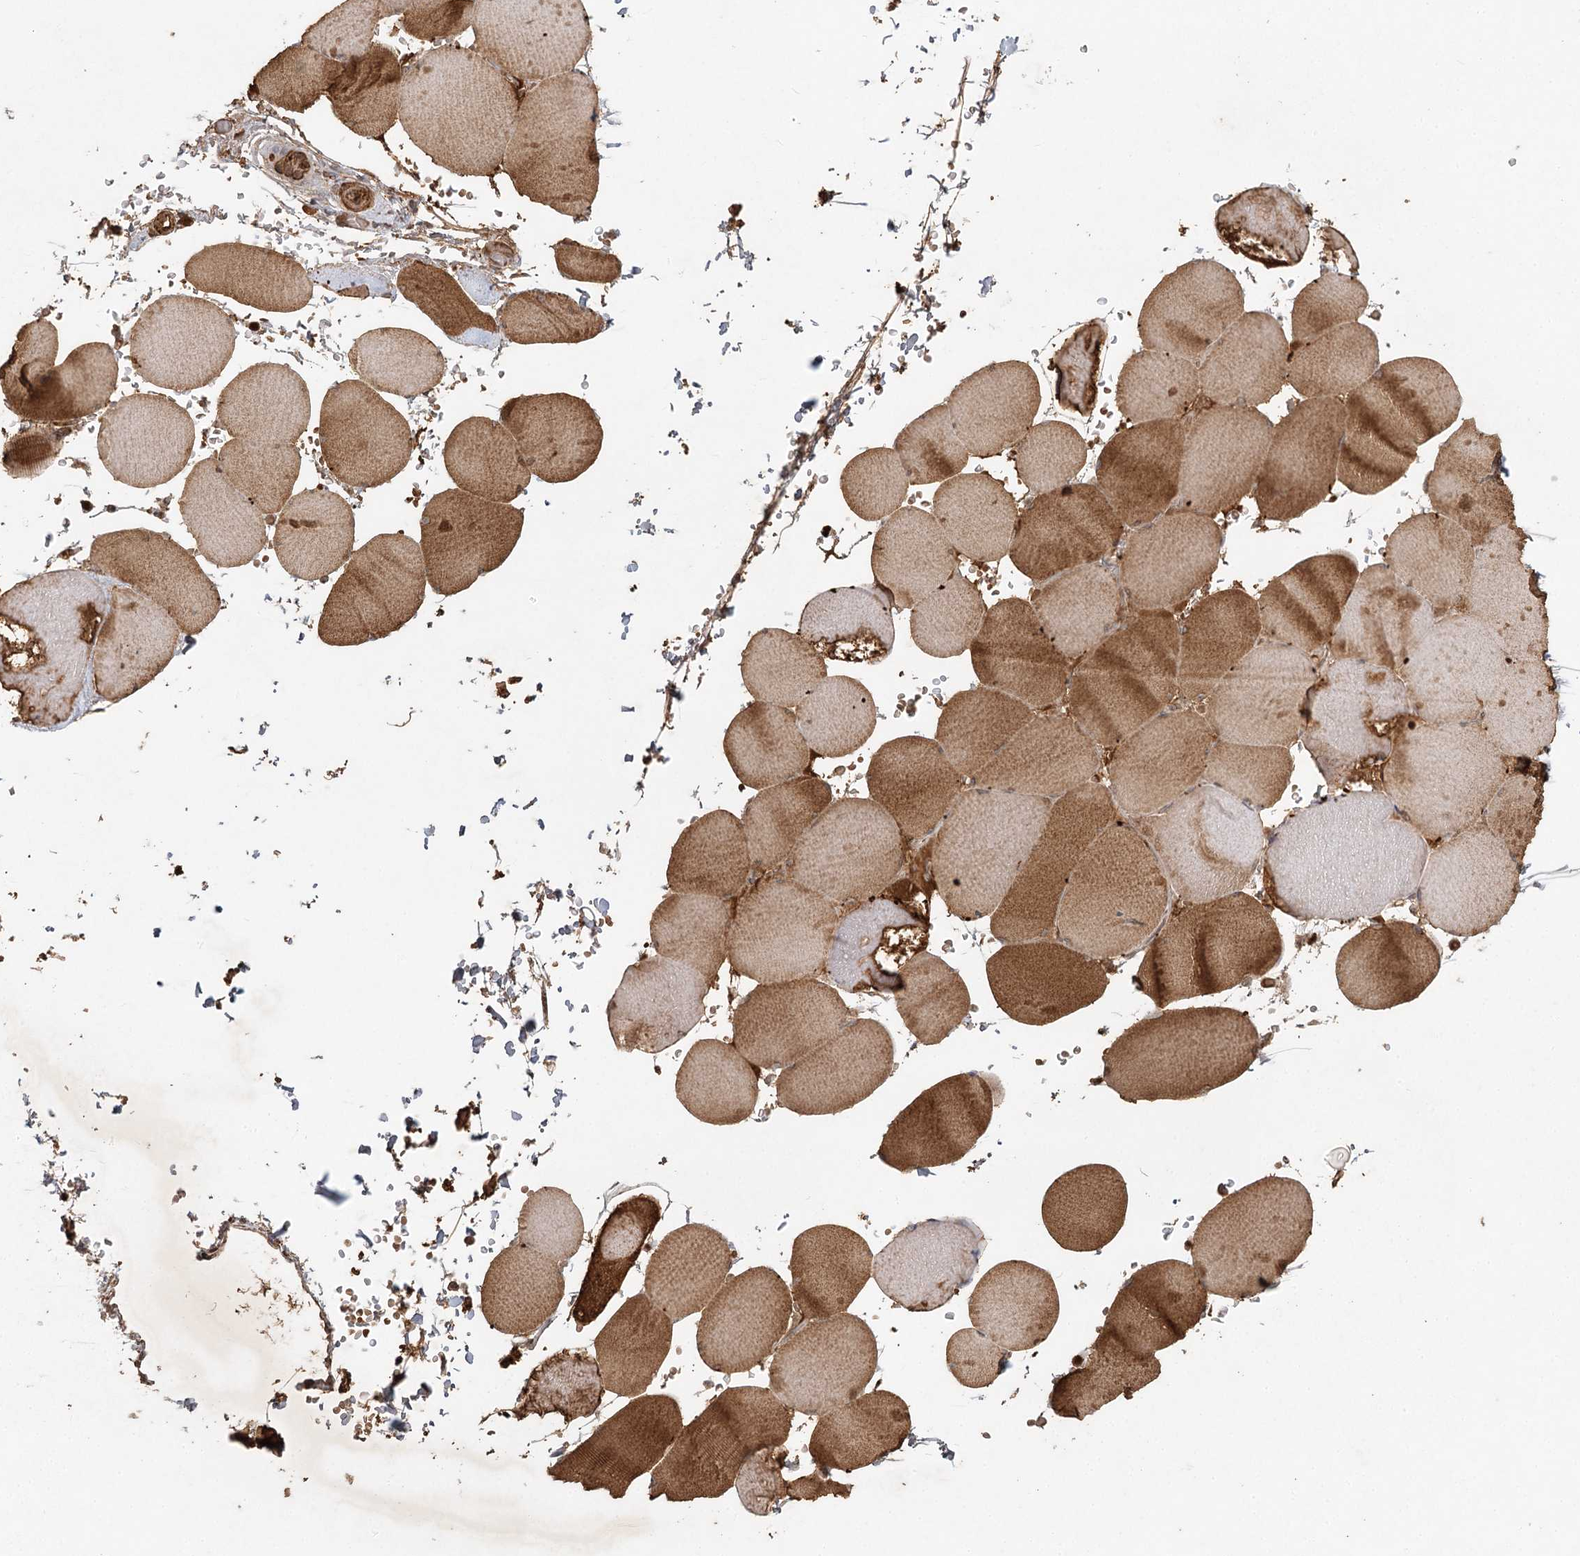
{"staining": {"intensity": "moderate", "quantity": ">75%", "location": "cytoplasmic/membranous"}, "tissue": "skeletal muscle", "cell_type": "Myocytes", "image_type": "normal", "snomed": [{"axis": "morphology", "description": "Normal tissue, NOS"}, {"axis": "topography", "description": "Skeletal muscle"}, {"axis": "topography", "description": "Head-Neck"}], "caption": "Benign skeletal muscle was stained to show a protein in brown. There is medium levels of moderate cytoplasmic/membranous staining in about >75% of myocytes.", "gene": "ARL13A", "patient": {"sex": "male", "age": 66}}